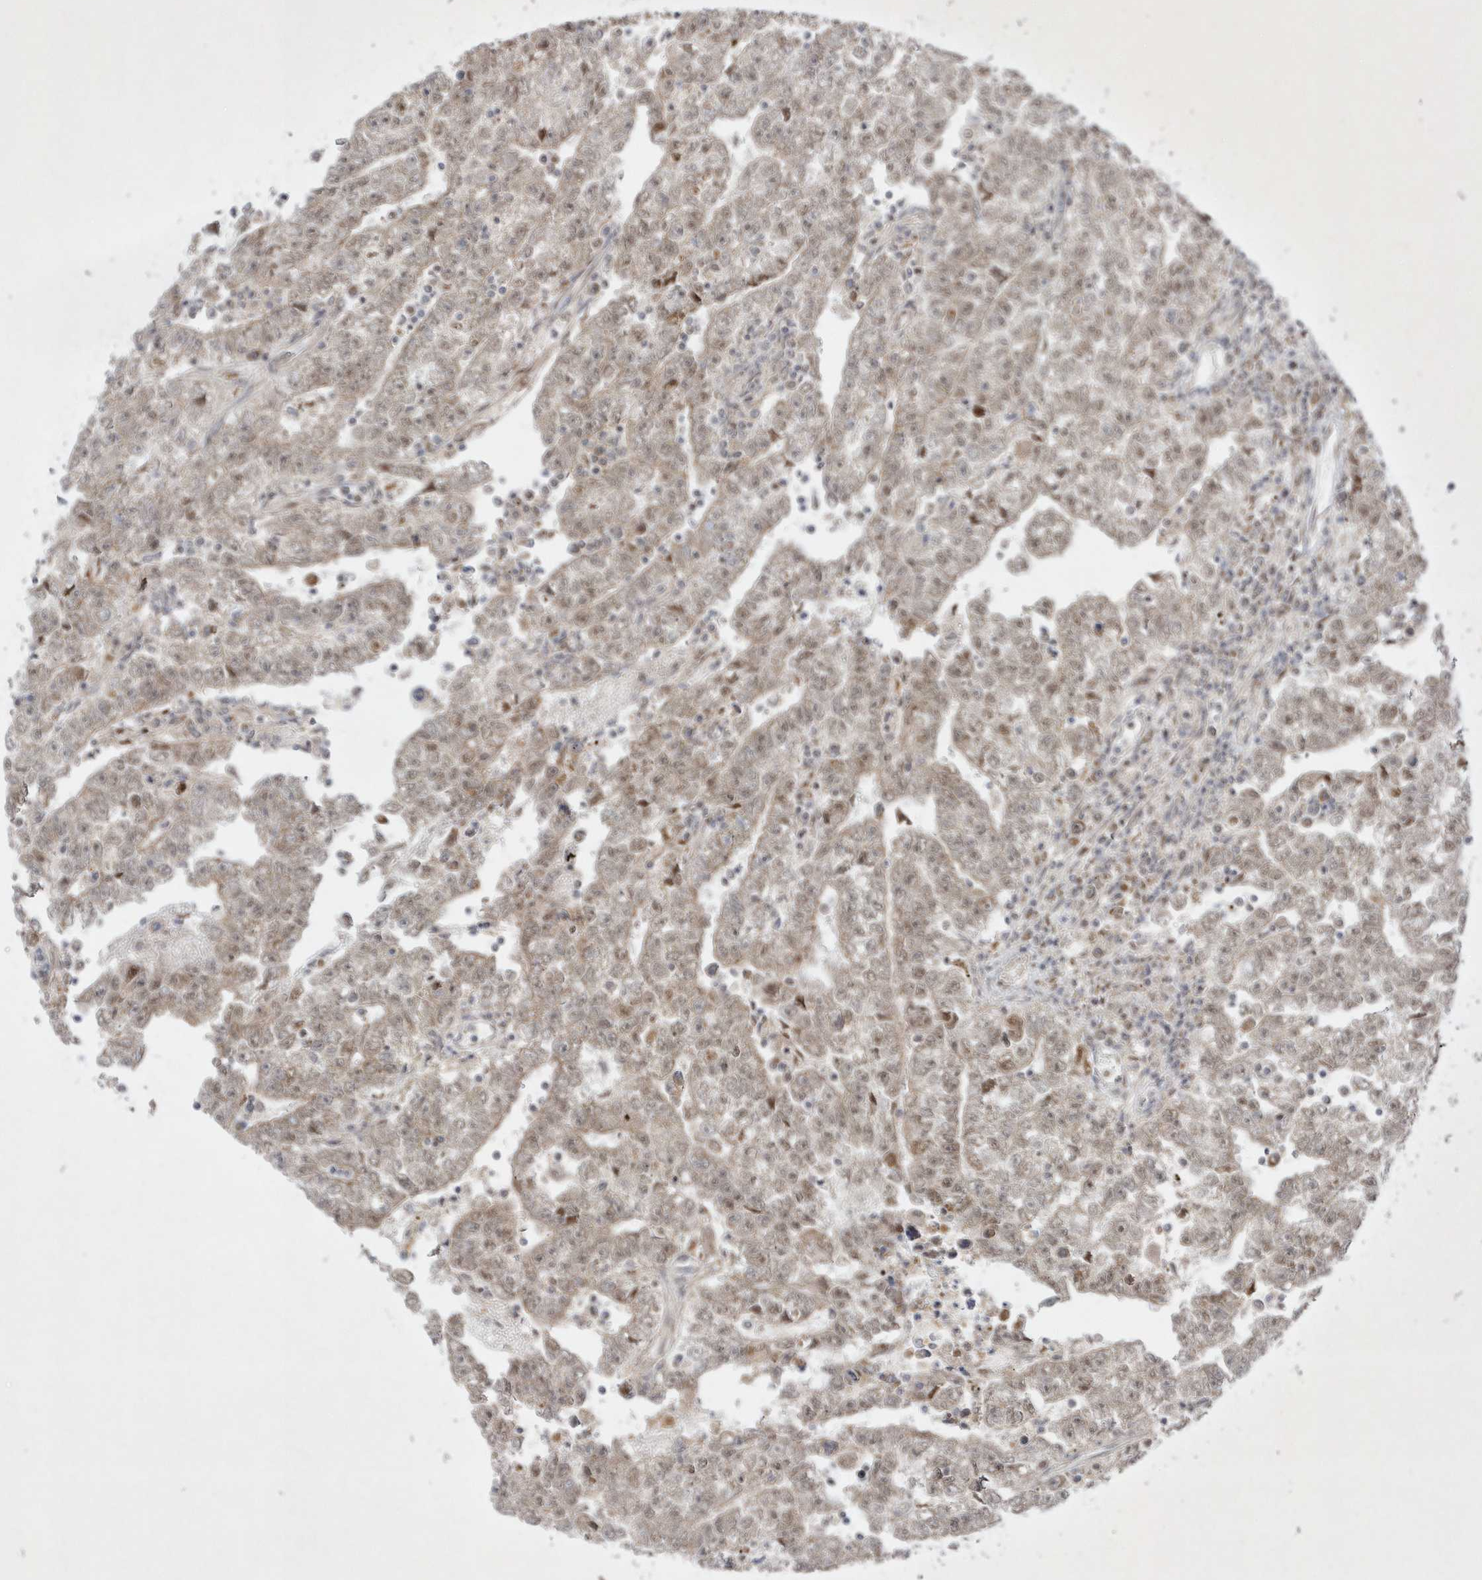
{"staining": {"intensity": "moderate", "quantity": "25%-75%", "location": "cytoplasmic/membranous,nuclear"}, "tissue": "testis cancer", "cell_type": "Tumor cells", "image_type": "cancer", "snomed": [{"axis": "morphology", "description": "Carcinoma, Embryonal, NOS"}, {"axis": "topography", "description": "Testis"}], "caption": "Moderate cytoplasmic/membranous and nuclear staining for a protein is present in approximately 25%-75% of tumor cells of testis embryonal carcinoma using immunohistochemistry.", "gene": "CPSF3", "patient": {"sex": "male", "age": 25}}